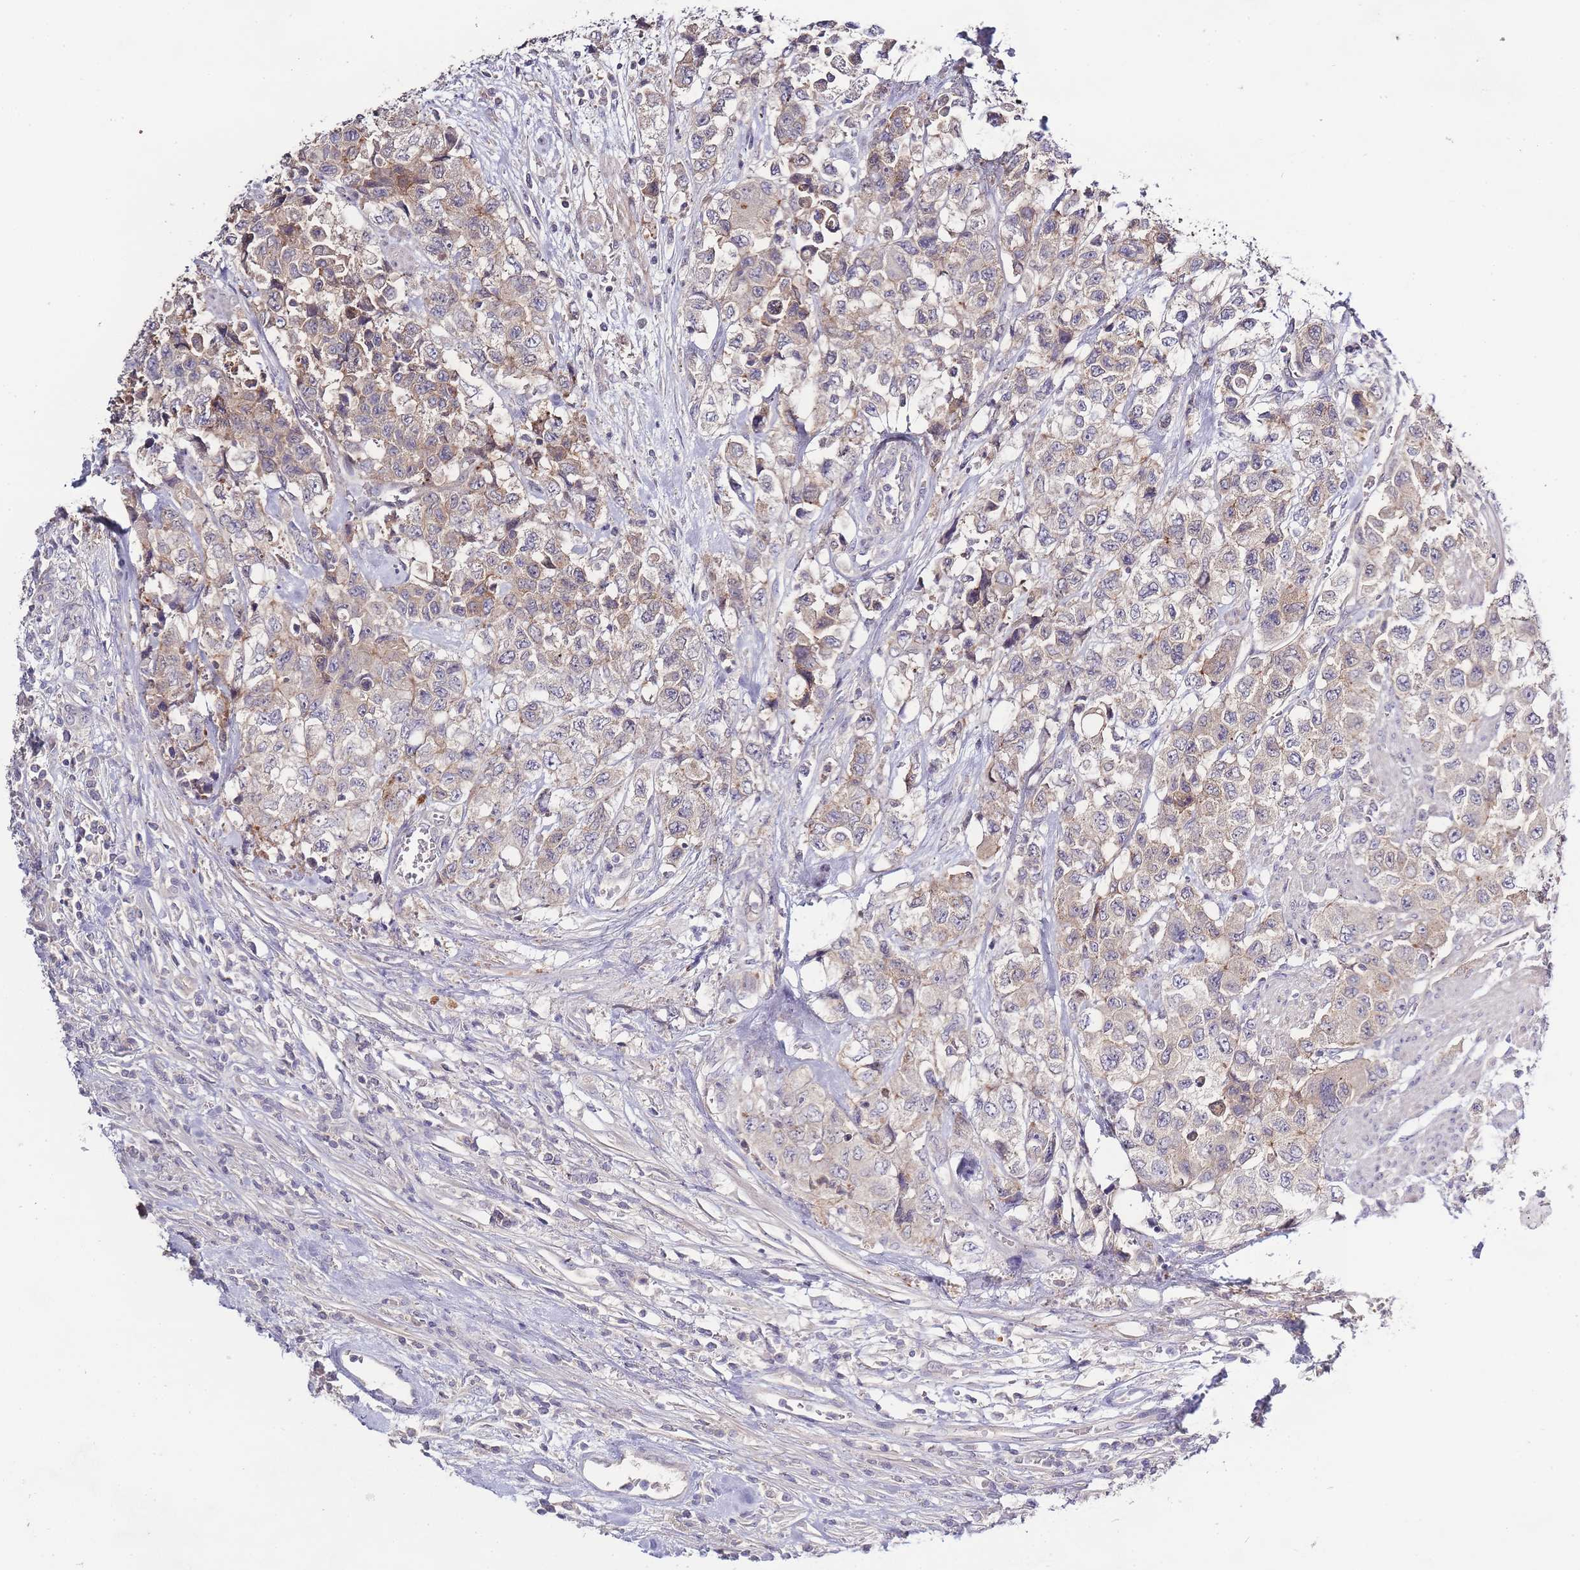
{"staining": {"intensity": "weak", "quantity": "25%-75%", "location": "cytoplasmic/membranous"}, "tissue": "urothelial cancer", "cell_type": "Tumor cells", "image_type": "cancer", "snomed": [{"axis": "morphology", "description": "Urothelial carcinoma, High grade"}, {"axis": "topography", "description": "Urinary bladder"}], "caption": "A brown stain shows weak cytoplasmic/membranous staining of a protein in high-grade urothelial carcinoma tumor cells.", "gene": "SPHKAP", "patient": {"sex": "female", "age": 78}}